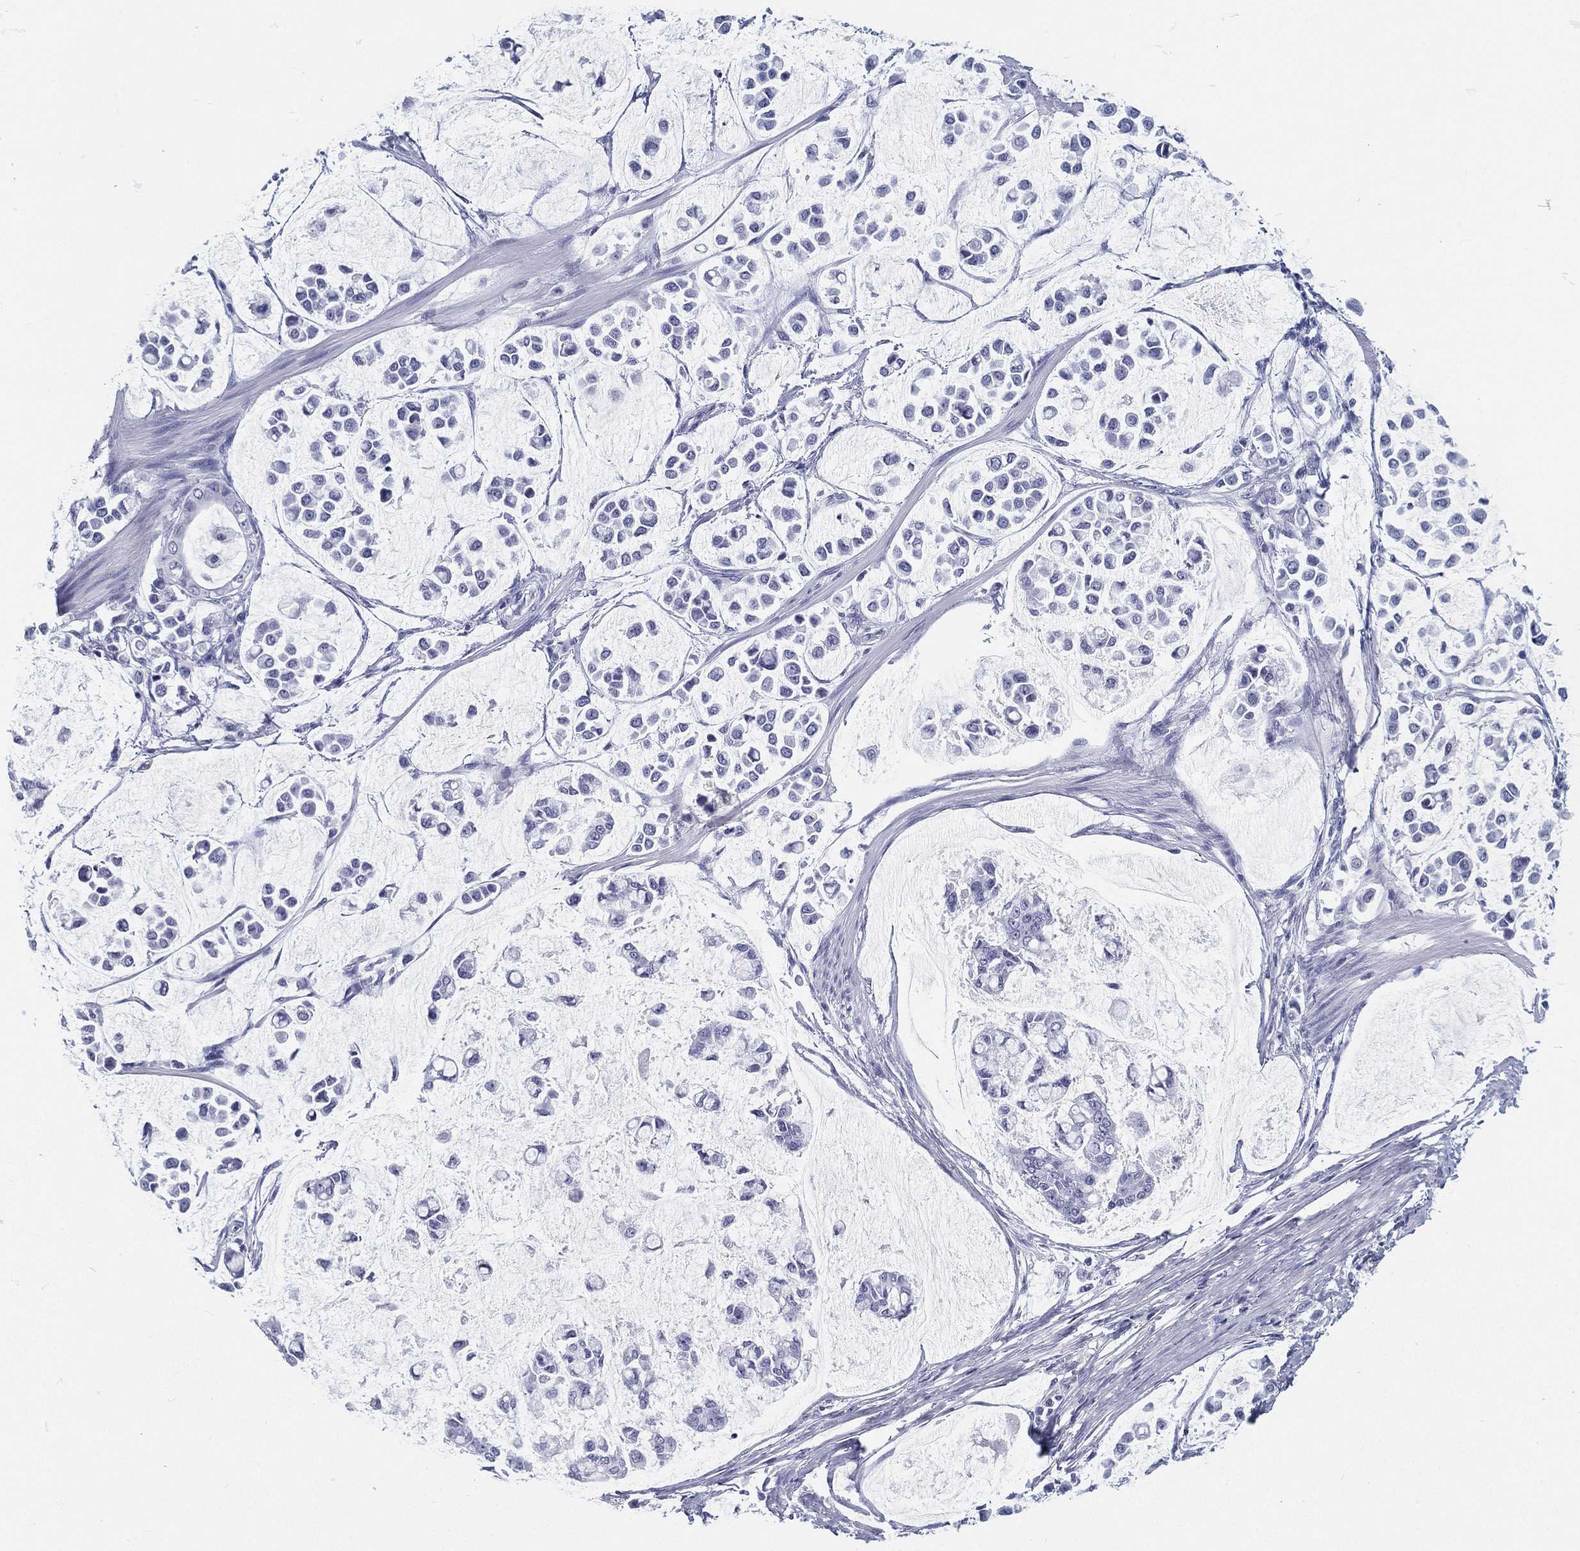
{"staining": {"intensity": "negative", "quantity": "none", "location": "none"}, "tissue": "stomach cancer", "cell_type": "Tumor cells", "image_type": "cancer", "snomed": [{"axis": "morphology", "description": "Adenocarcinoma, NOS"}, {"axis": "topography", "description": "Stomach"}], "caption": "There is no significant positivity in tumor cells of stomach cancer (adenocarcinoma).", "gene": "ATP1B2", "patient": {"sex": "male", "age": 82}}